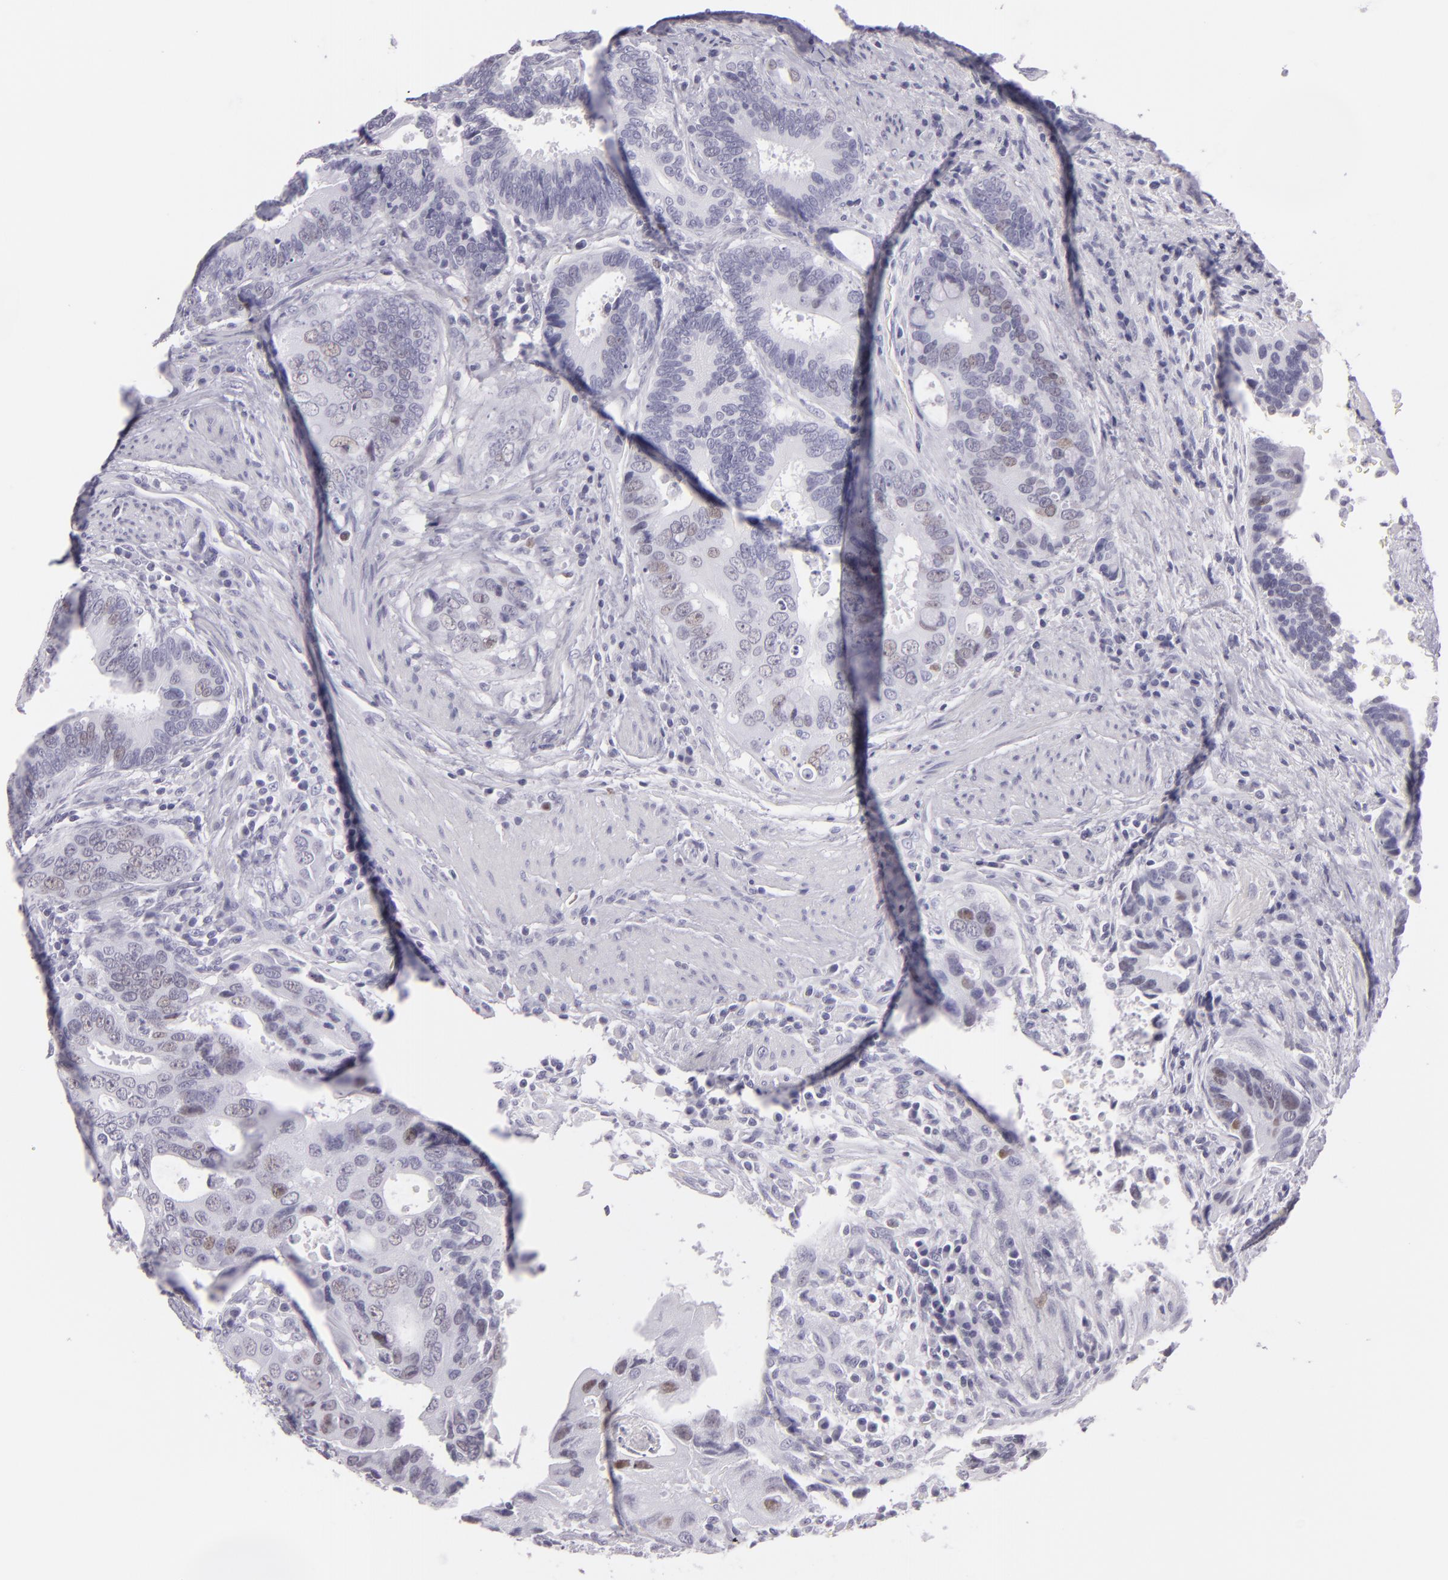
{"staining": {"intensity": "weak", "quantity": "<25%", "location": "nuclear"}, "tissue": "colorectal cancer", "cell_type": "Tumor cells", "image_type": "cancer", "snomed": [{"axis": "morphology", "description": "Adenocarcinoma, NOS"}, {"axis": "topography", "description": "Rectum"}], "caption": "Tumor cells are negative for brown protein staining in adenocarcinoma (colorectal). (Immunohistochemistry (ihc), brightfield microscopy, high magnification).", "gene": "MCM3", "patient": {"sex": "female", "age": 67}}